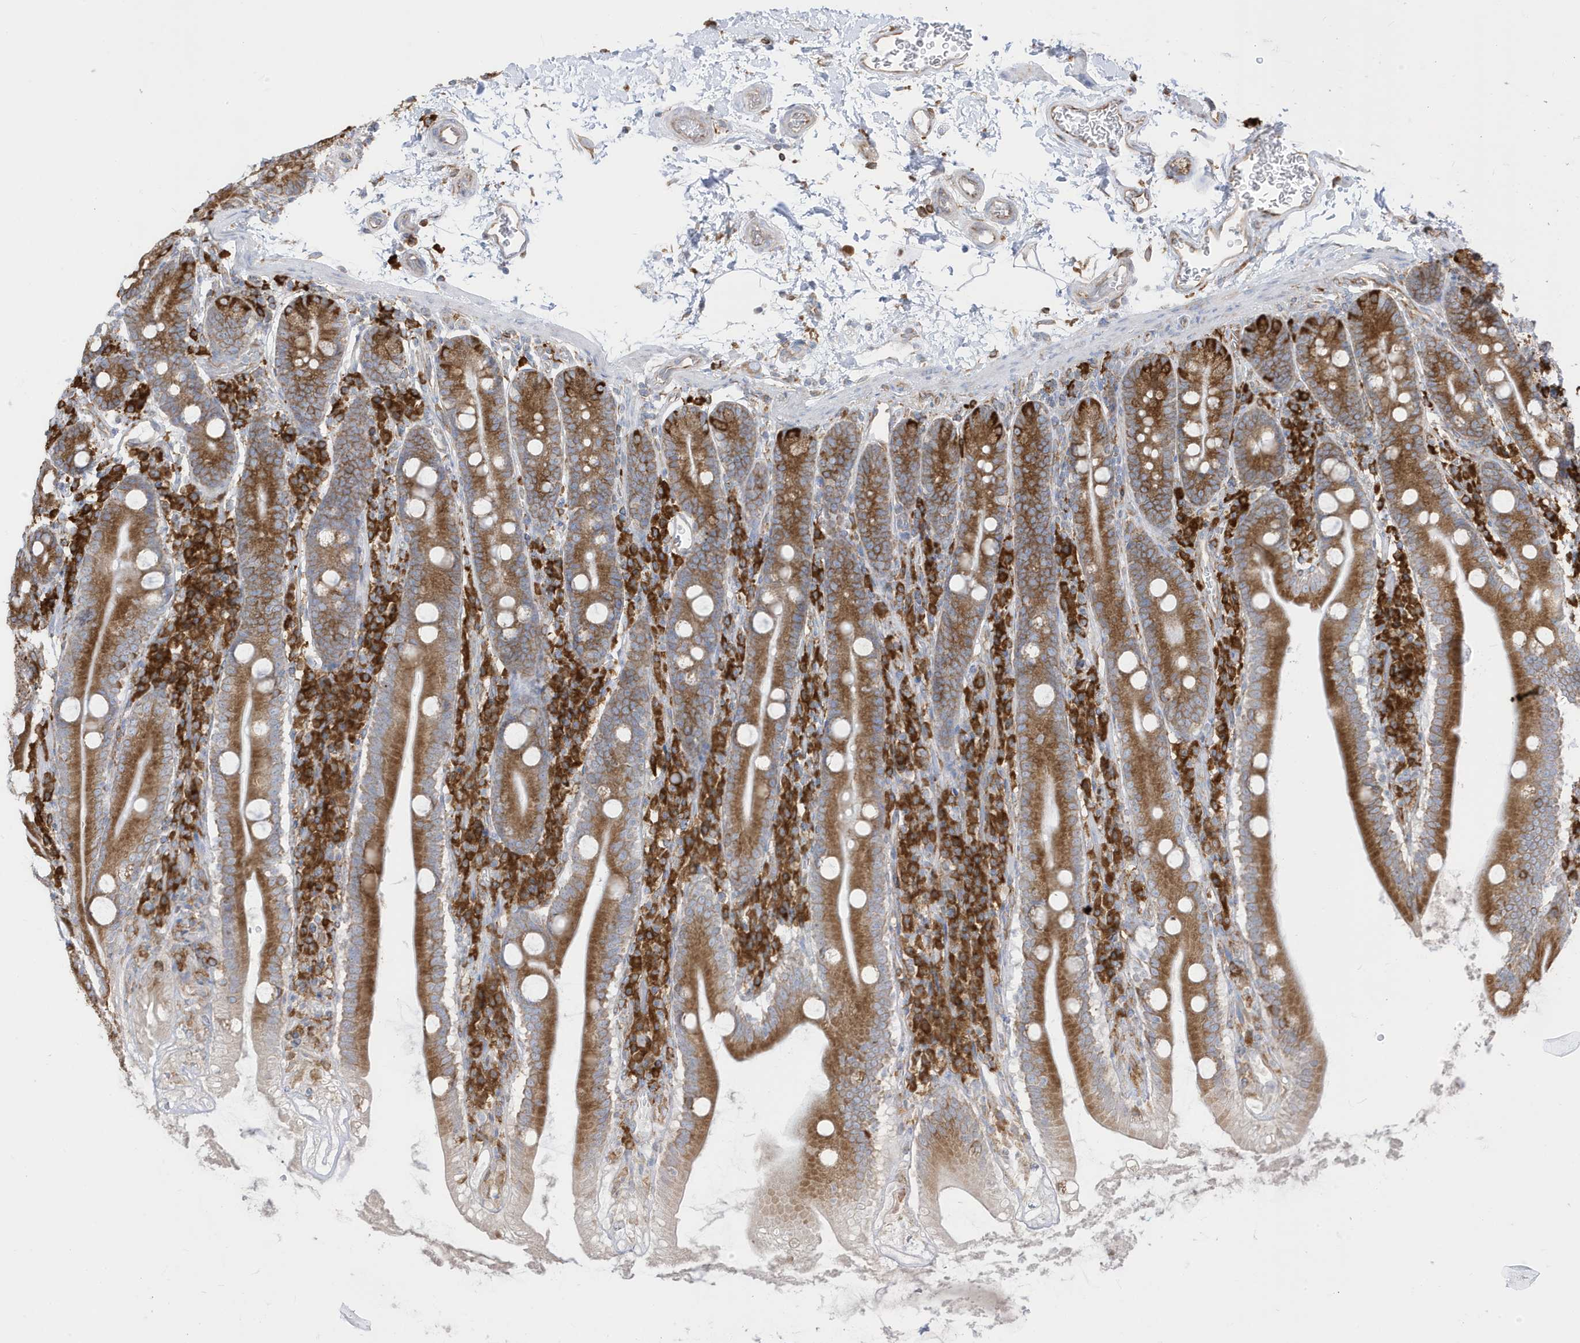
{"staining": {"intensity": "strong", "quantity": ">75%", "location": "cytoplasmic/membranous"}, "tissue": "duodenum", "cell_type": "Glandular cells", "image_type": "normal", "snomed": [{"axis": "morphology", "description": "Normal tissue, NOS"}, {"axis": "topography", "description": "Duodenum"}], "caption": "Immunohistochemical staining of normal human duodenum reveals strong cytoplasmic/membranous protein expression in approximately >75% of glandular cells. (Brightfield microscopy of DAB IHC at high magnification).", "gene": "PDIA6", "patient": {"sex": "male", "age": 35}}